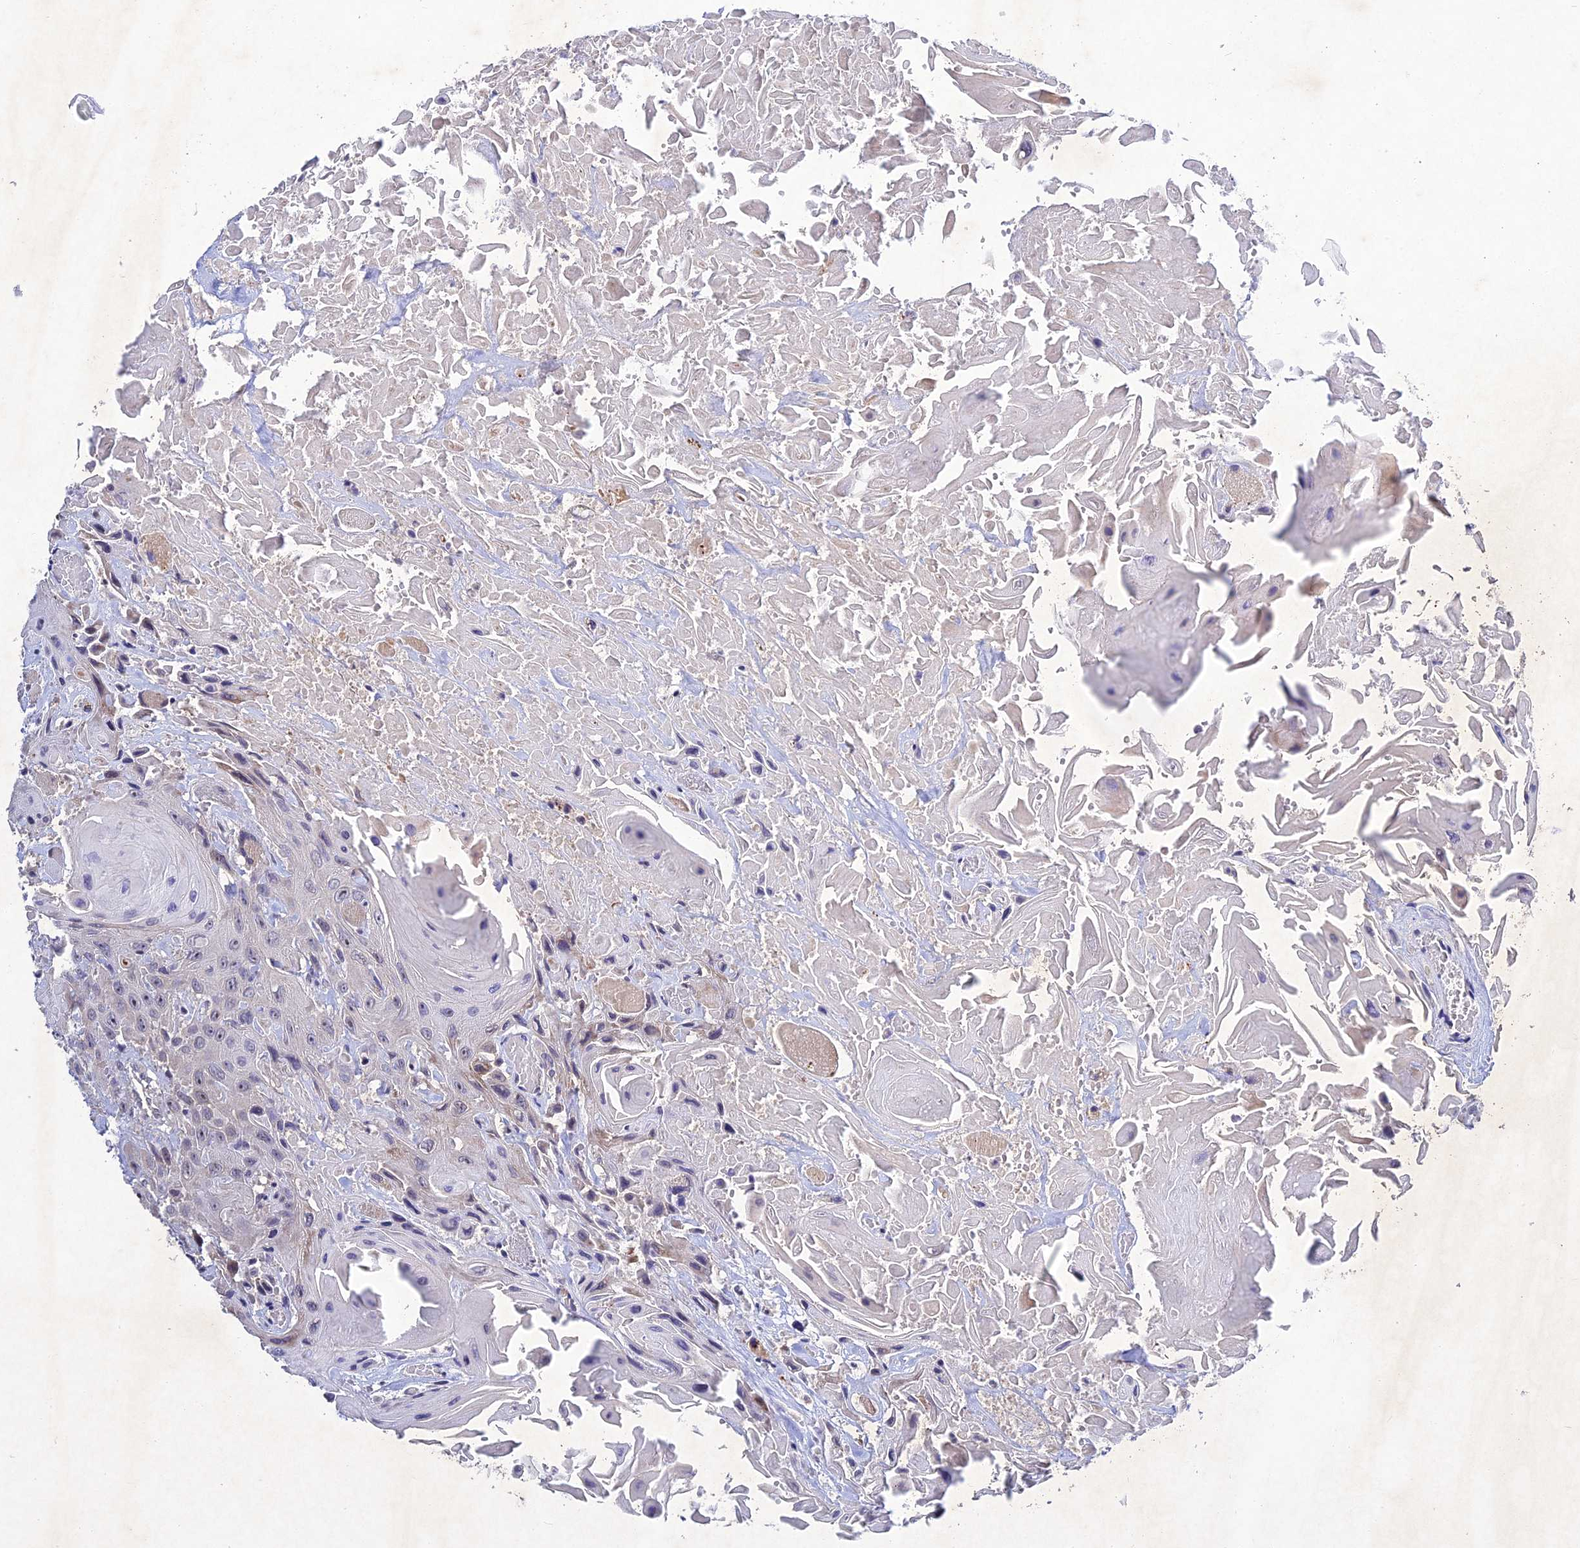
{"staining": {"intensity": "negative", "quantity": "none", "location": "none"}, "tissue": "head and neck cancer", "cell_type": "Tumor cells", "image_type": "cancer", "snomed": [{"axis": "morphology", "description": "Squamous cell carcinoma, NOS"}, {"axis": "topography", "description": "Head-Neck"}], "caption": "High magnification brightfield microscopy of head and neck cancer (squamous cell carcinoma) stained with DAB (3,3'-diaminobenzidine) (brown) and counterstained with hematoxylin (blue): tumor cells show no significant positivity.", "gene": "CHST5", "patient": {"sex": "male", "age": 81}}